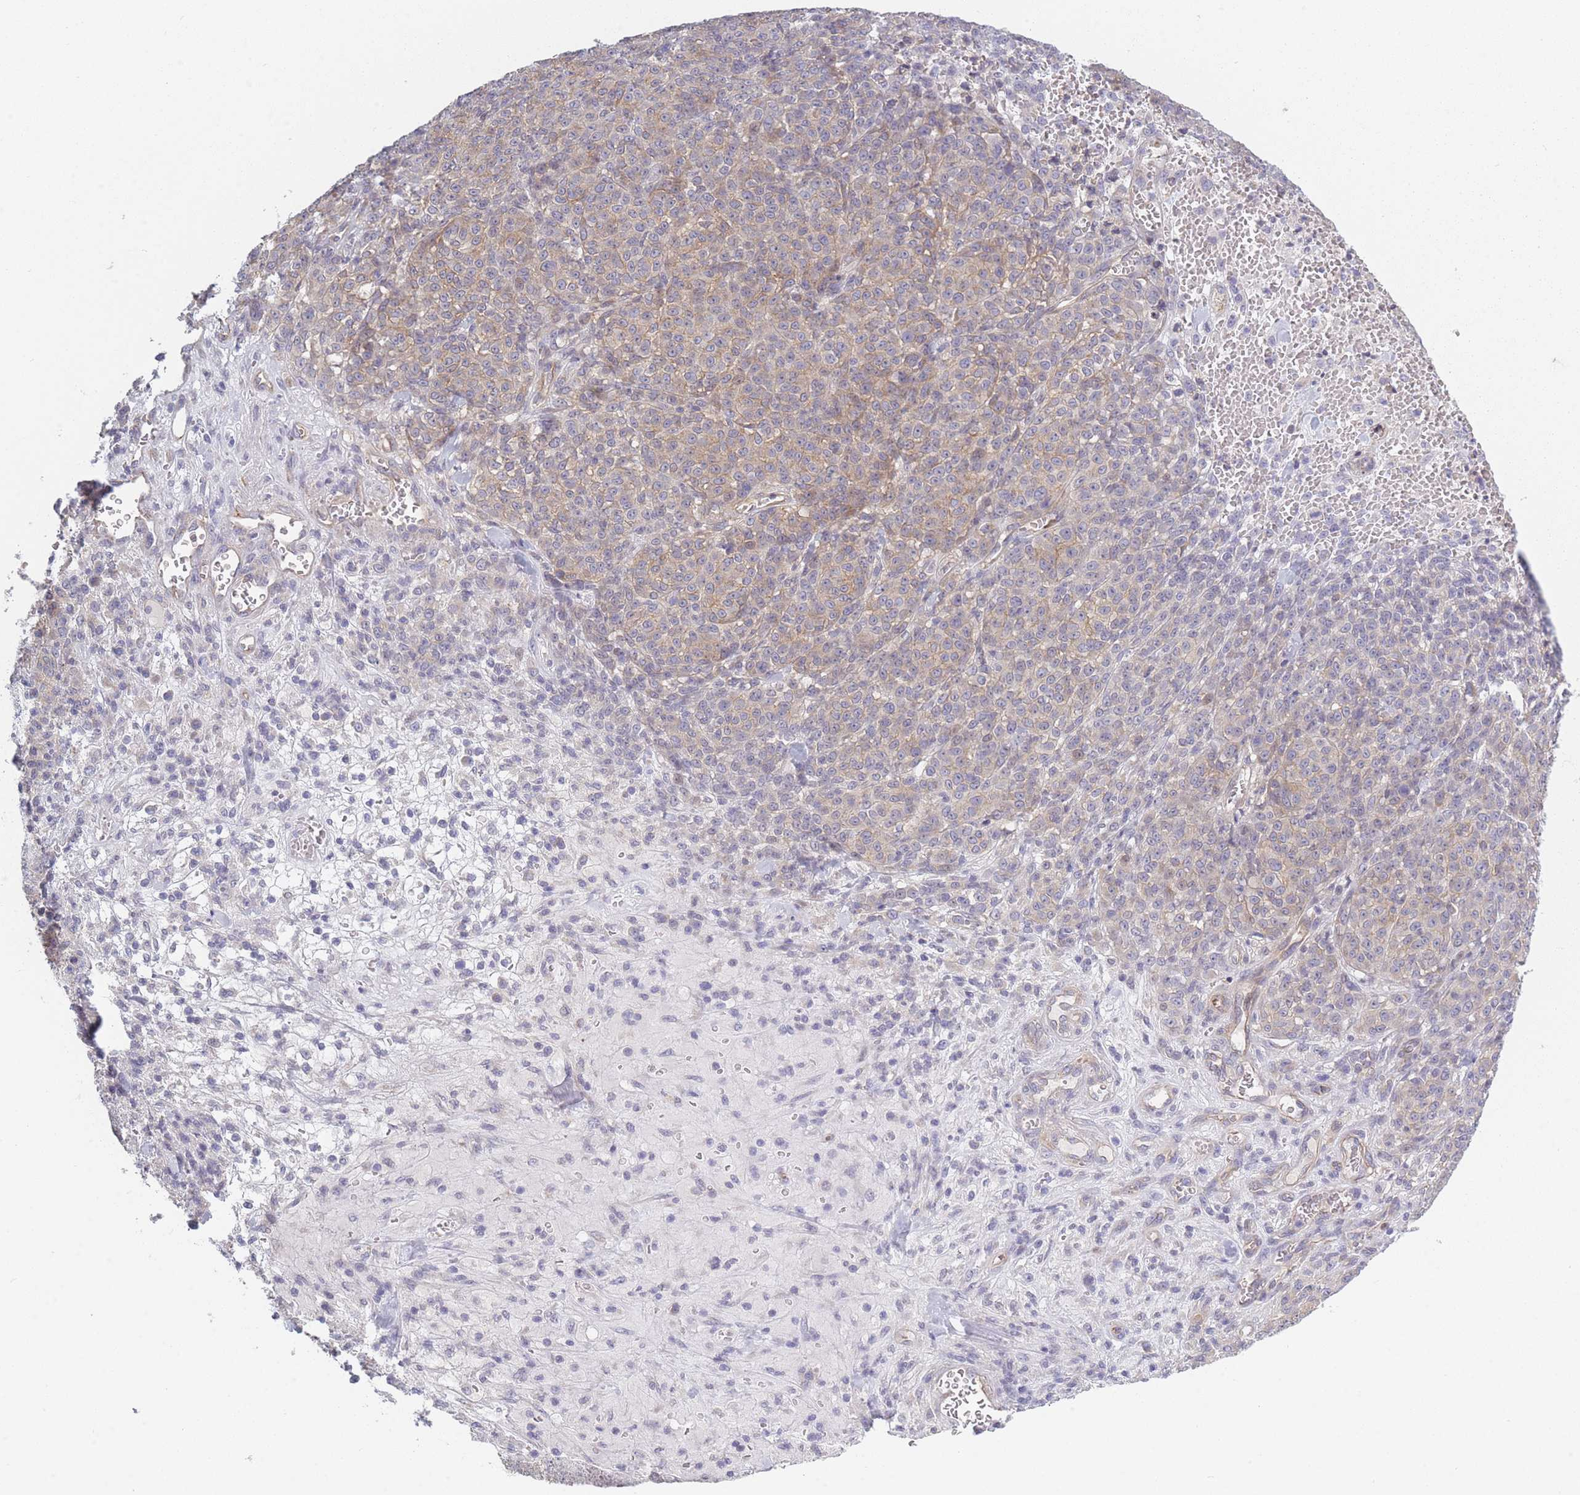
{"staining": {"intensity": "weak", "quantity": "25%-75%", "location": "cytoplasmic/membranous"}, "tissue": "melanoma", "cell_type": "Tumor cells", "image_type": "cancer", "snomed": [{"axis": "morphology", "description": "Normal tissue, NOS"}, {"axis": "morphology", "description": "Malignant melanoma, NOS"}, {"axis": "topography", "description": "Skin"}], "caption": "This is an image of immunohistochemistry (IHC) staining of melanoma, which shows weak staining in the cytoplasmic/membranous of tumor cells.", "gene": "SLC7A6", "patient": {"sex": "female", "age": 34}}